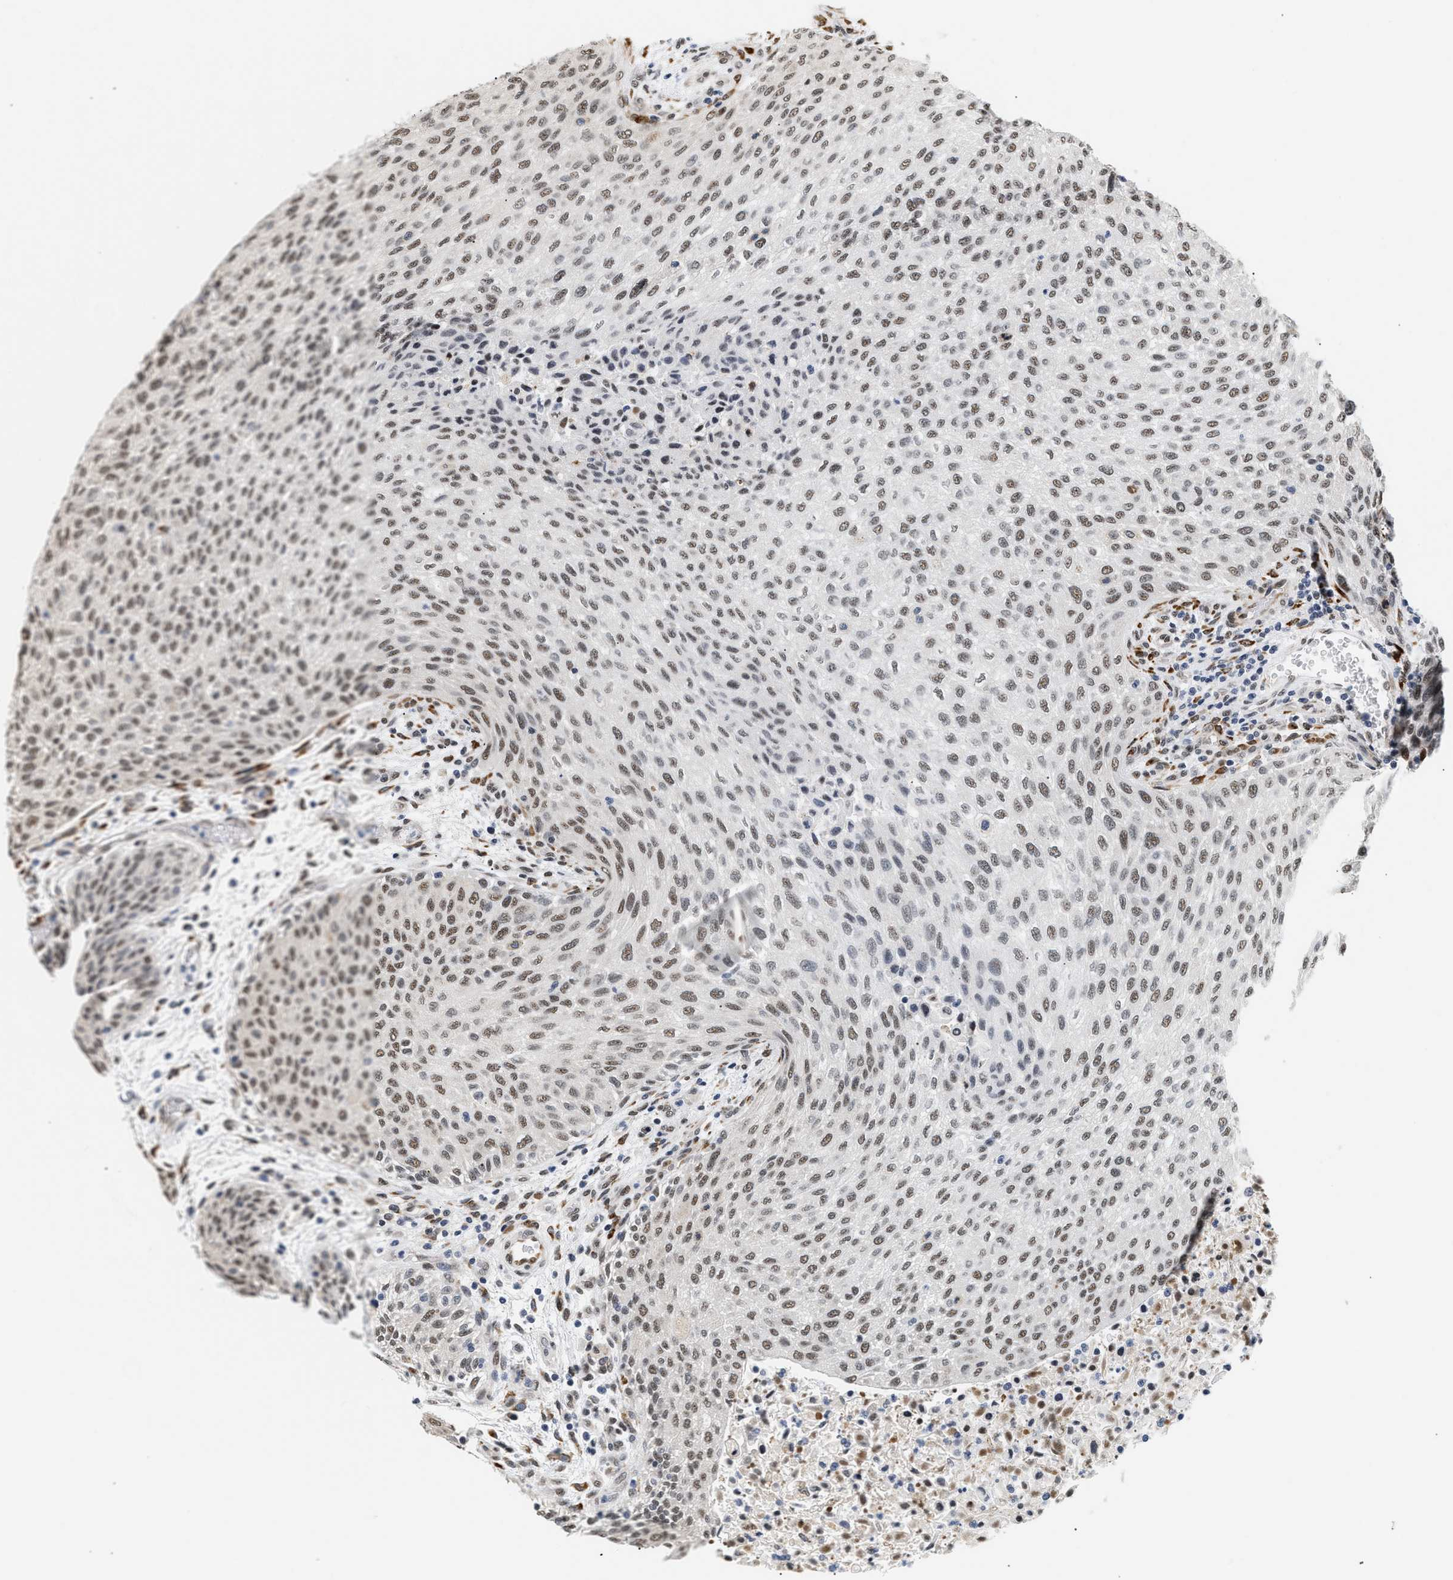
{"staining": {"intensity": "weak", "quantity": ">75%", "location": "nuclear"}, "tissue": "urothelial cancer", "cell_type": "Tumor cells", "image_type": "cancer", "snomed": [{"axis": "morphology", "description": "Urothelial carcinoma, Low grade"}, {"axis": "morphology", "description": "Urothelial carcinoma, High grade"}, {"axis": "topography", "description": "Urinary bladder"}], "caption": "Low-grade urothelial carcinoma stained for a protein (brown) exhibits weak nuclear positive staining in approximately >75% of tumor cells.", "gene": "THOC1", "patient": {"sex": "male", "age": 35}}